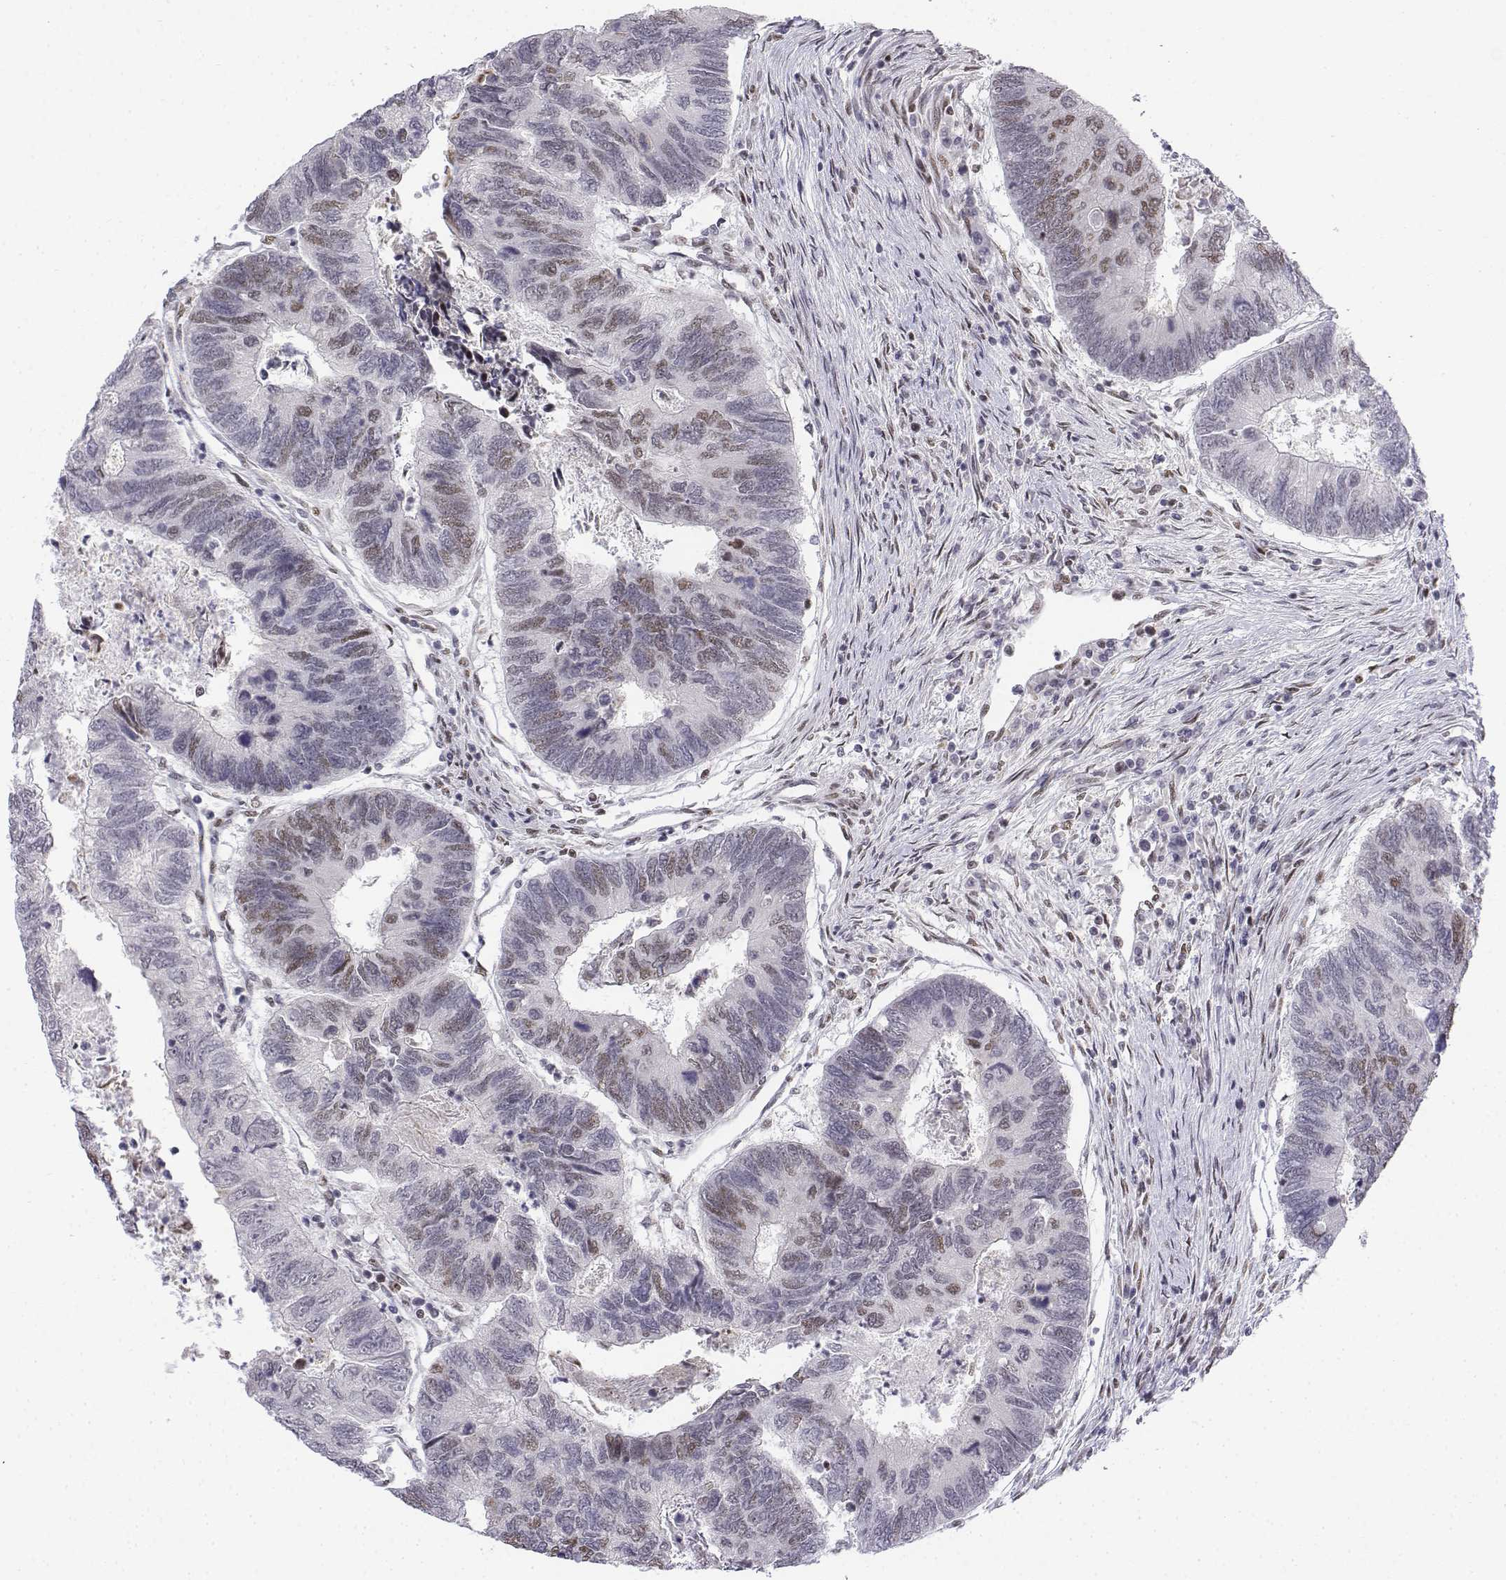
{"staining": {"intensity": "weak", "quantity": "<25%", "location": "nuclear"}, "tissue": "colorectal cancer", "cell_type": "Tumor cells", "image_type": "cancer", "snomed": [{"axis": "morphology", "description": "Adenocarcinoma, NOS"}, {"axis": "topography", "description": "Colon"}], "caption": "Tumor cells are negative for protein expression in human colorectal adenocarcinoma.", "gene": "SETD1A", "patient": {"sex": "female", "age": 67}}